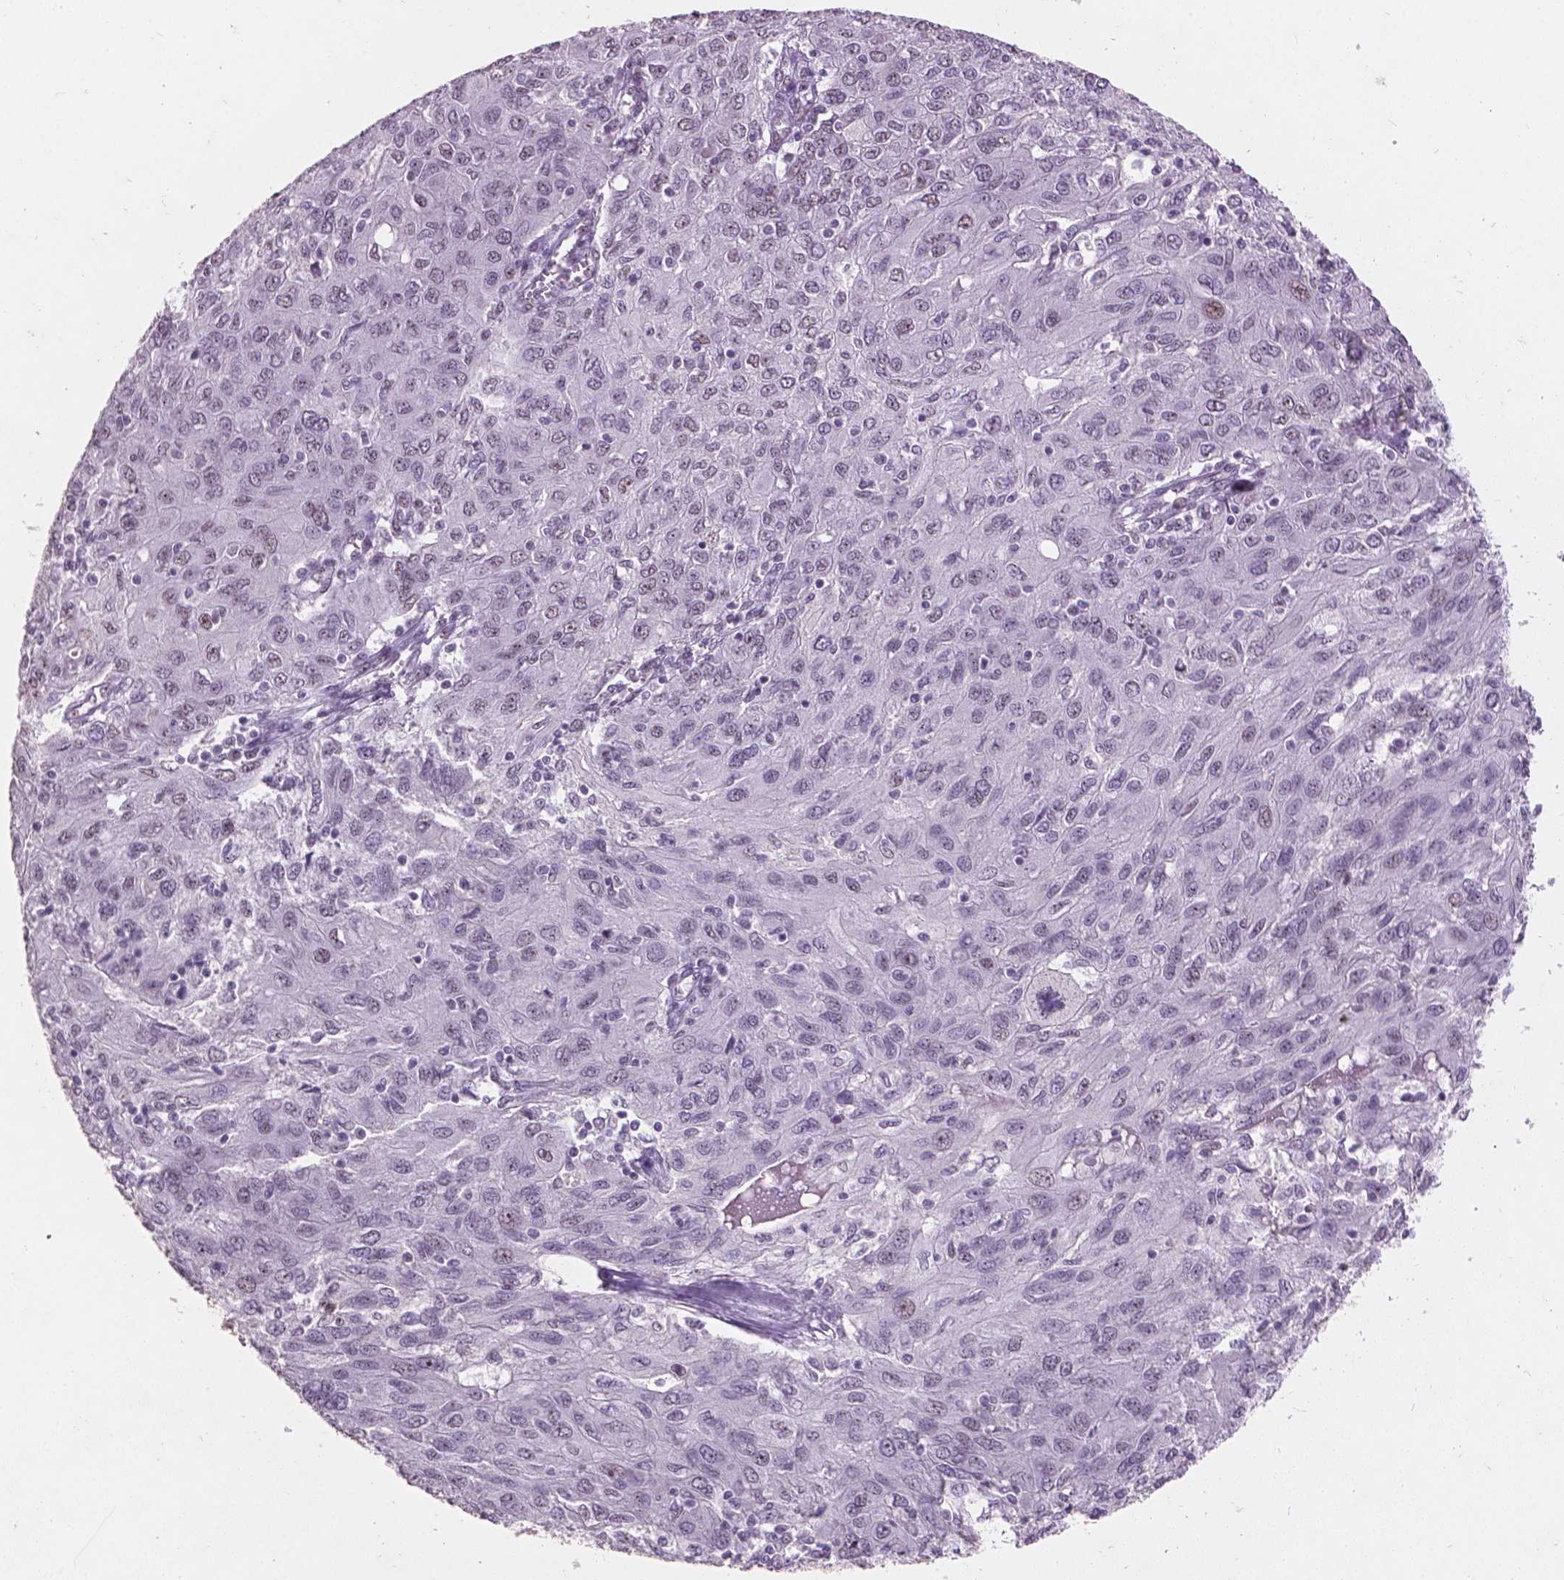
{"staining": {"intensity": "negative", "quantity": "none", "location": "none"}, "tissue": "ovarian cancer", "cell_type": "Tumor cells", "image_type": "cancer", "snomed": [{"axis": "morphology", "description": "Carcinoma, endometroid"}, {"axis": "topography", "description": "Ovary"}], "caption": "IHC image of neoplastic tissue: ovarian cancer (endometroid carcinoma) stained with DAB (3,3'-diaminobenzidine) shows no significant protein staining in tumor cells.", "gene": "COIL", "patient": {"sex": "female", "age": 50}}